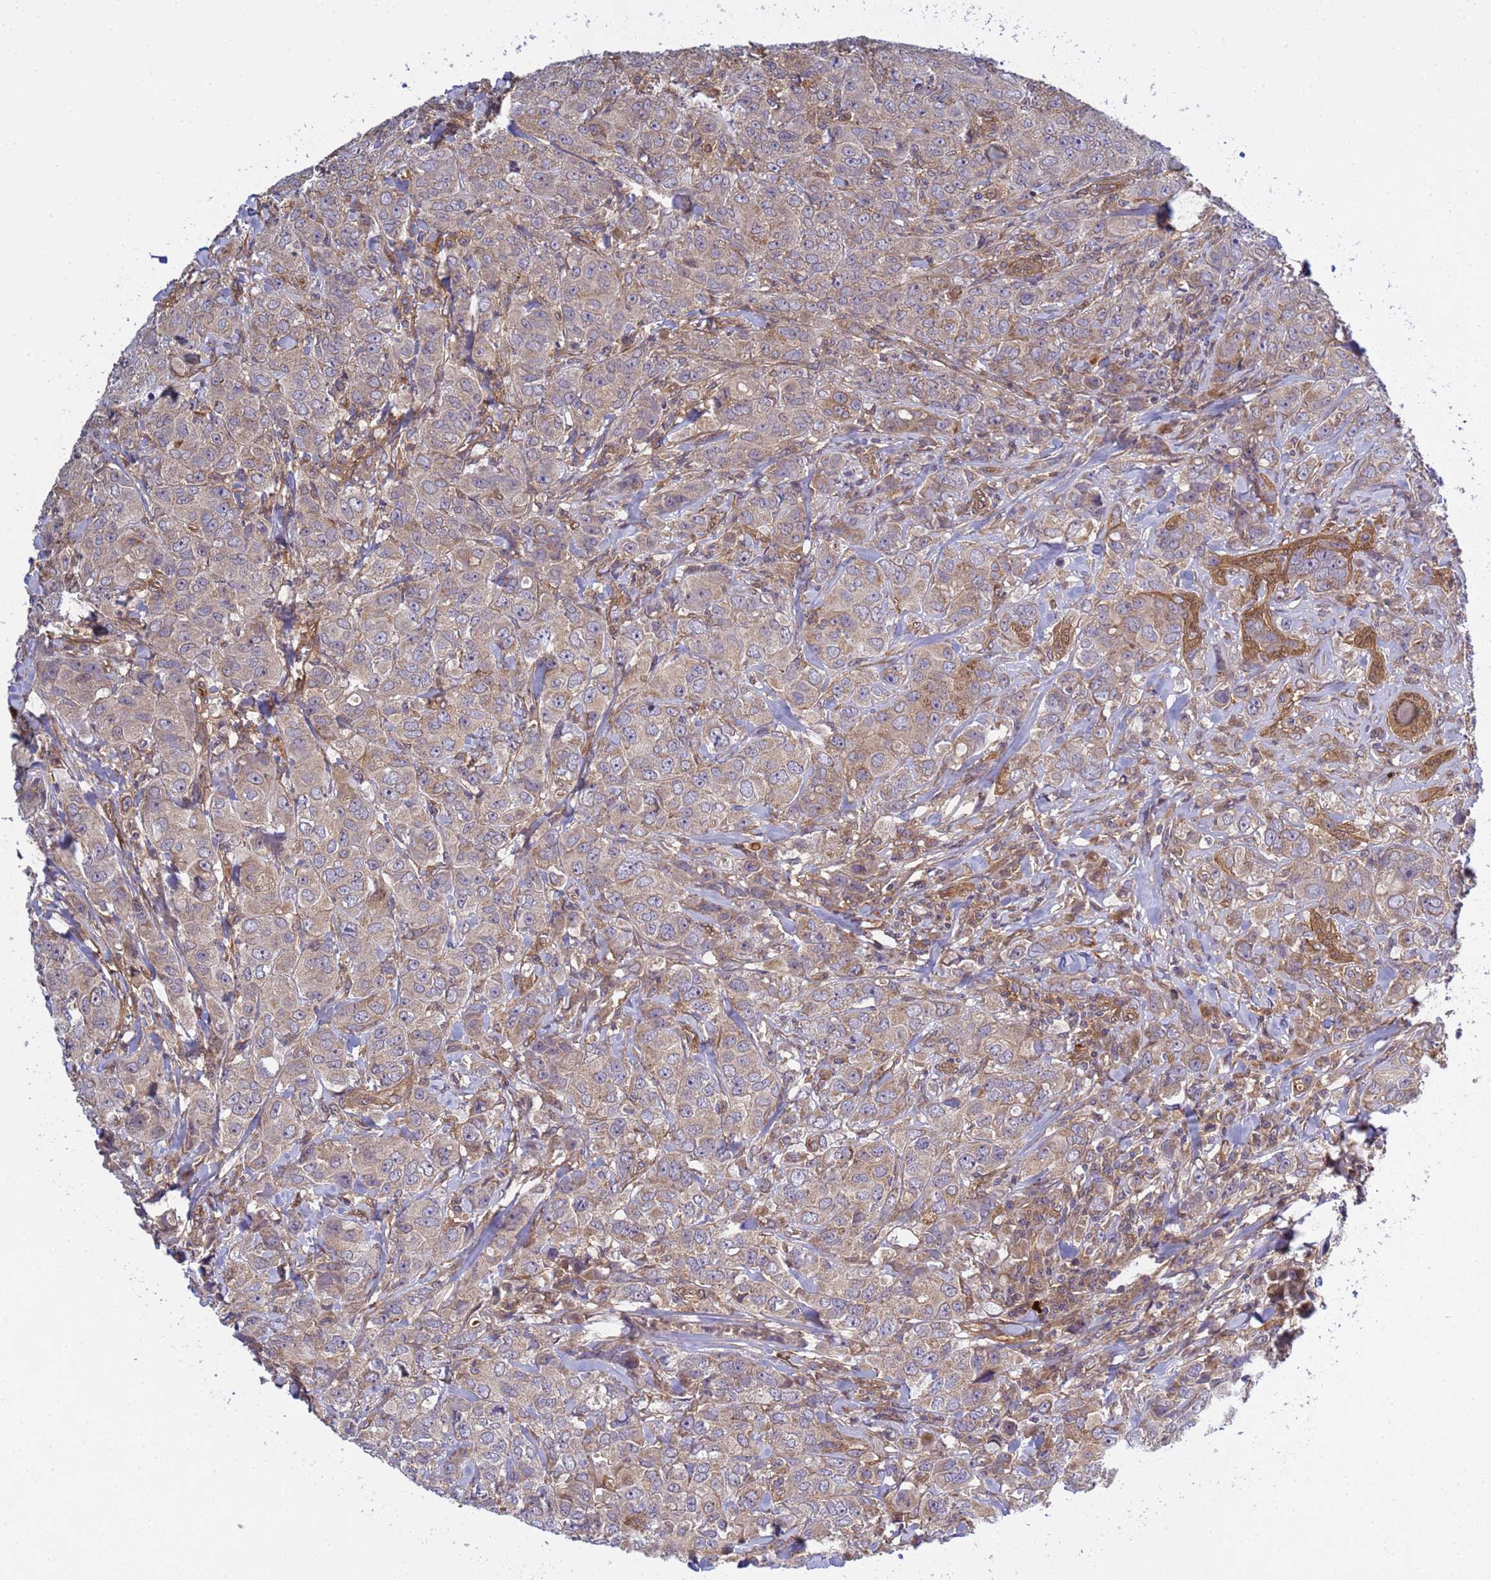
{"staining": {"intensity": "weak", "quantity": "25%-75%", "location": "cytoplasmic/membranous"}, "tissue": "breast cancer", "cell_type": "Tumor cells", "image_type": "cancer", "snomed": [{"axis": "morphology", "description": "Duct carcinoma"}, {"axis": "topography", "description": "Breast"}], "caption": "Protein analysis of breast cancer (invasive ductal carcinoma) tissue displays weak cytoplasmic/membranous positivity in about 25%-75% of tumor cells. (DAB IHC with brightfield microscopy, high magnification).", "gene": "C8orf34", "patient": {"sex": "female", "age": 43}}